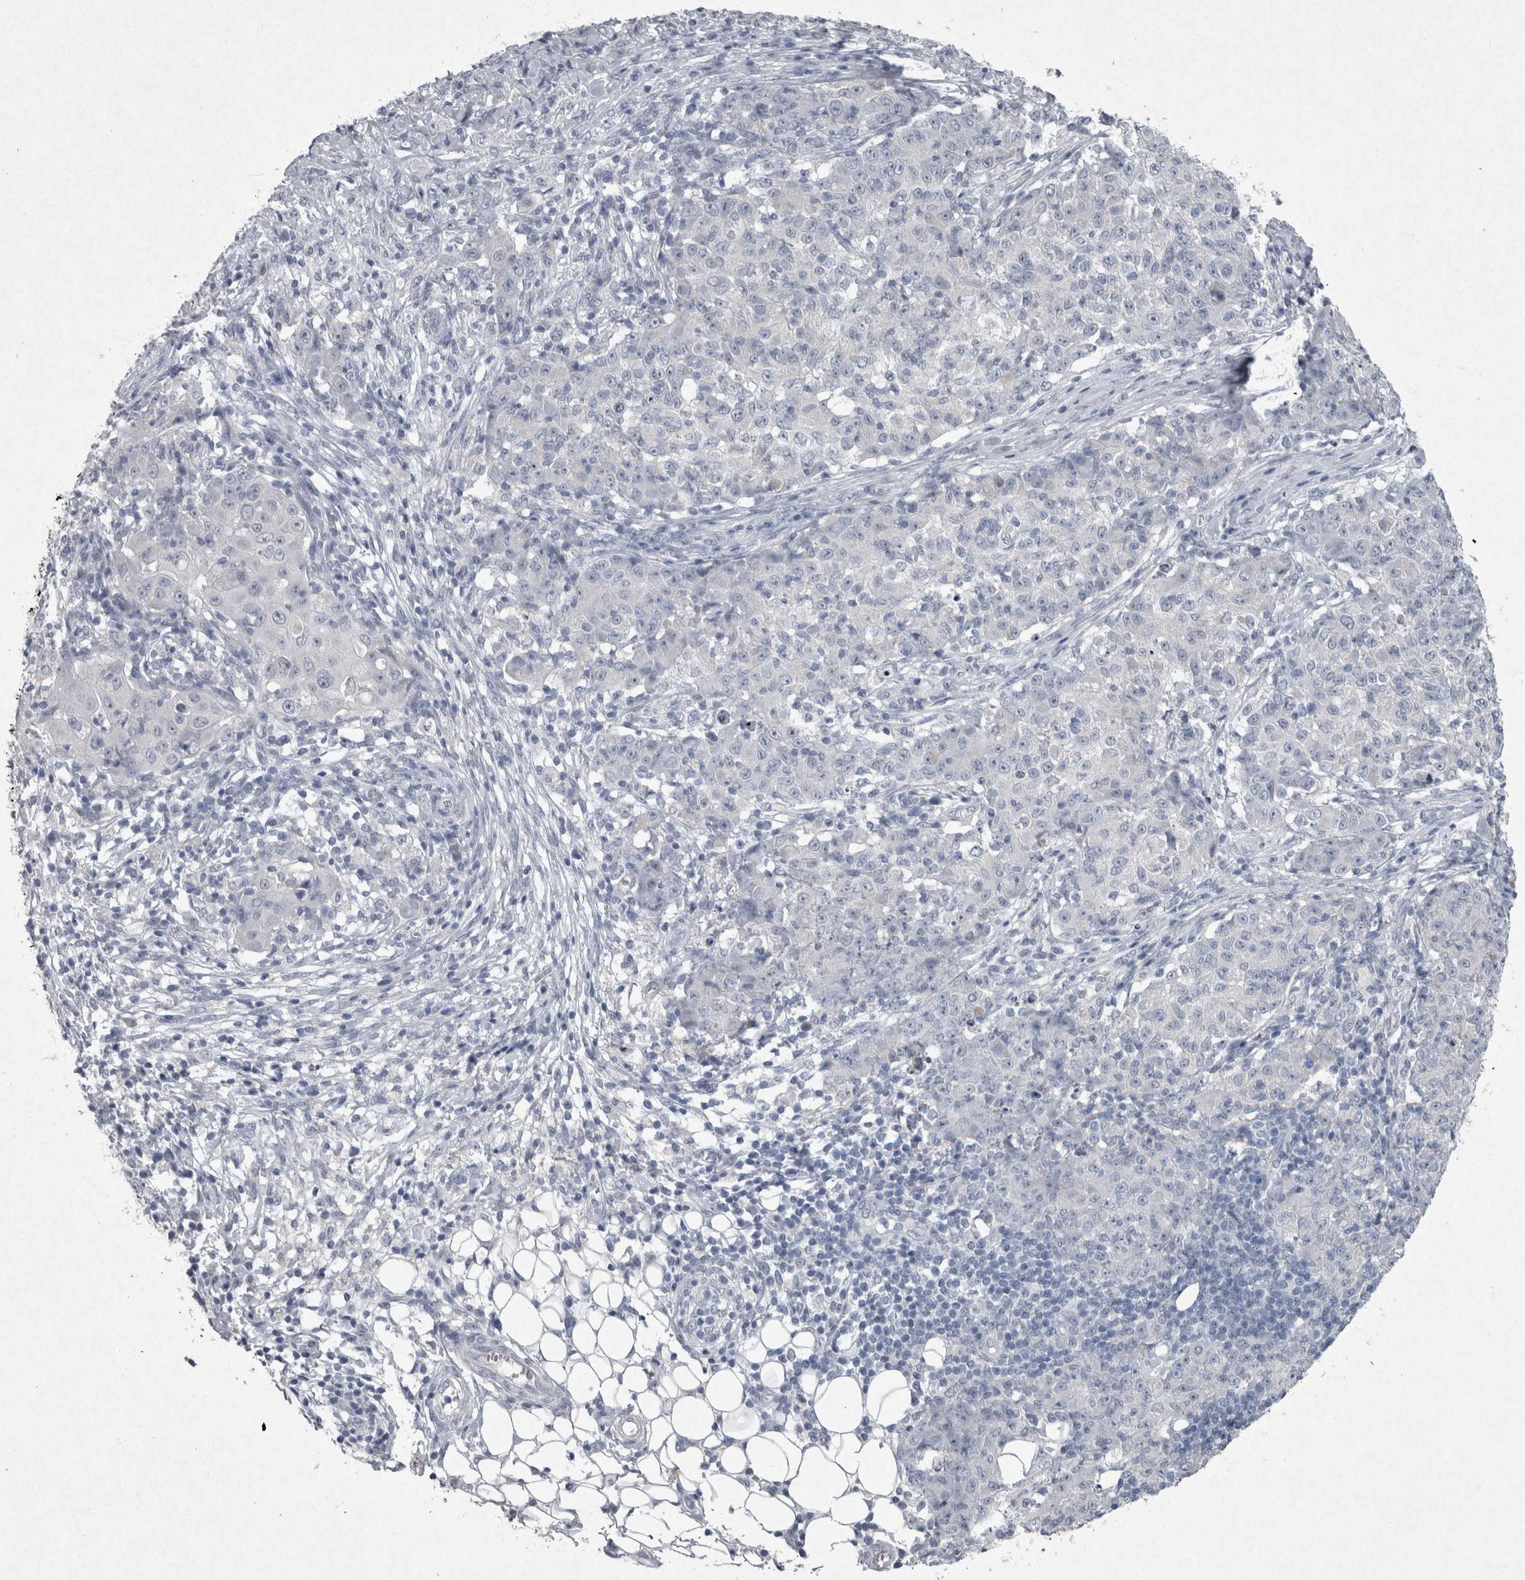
{"staining": {"intensity": "negative", "quantity": "none", "location": "none"}, "tissue": "ovarian cancer", "cell_type": "Tumor cells", "image_type": "cancer", "snomed": [{"axis": "morphology", "description": "Carcinoma, endometroid"}, {"axis": "topography", "description": "Ovary"}], "caption": "There is no significant staining in tumor cells of ovarian cancer (endometroid carcinoma). Nuclei are stained in blue.", "gene": "PDX1", "patient": {"sex": "female", "age": 42}}